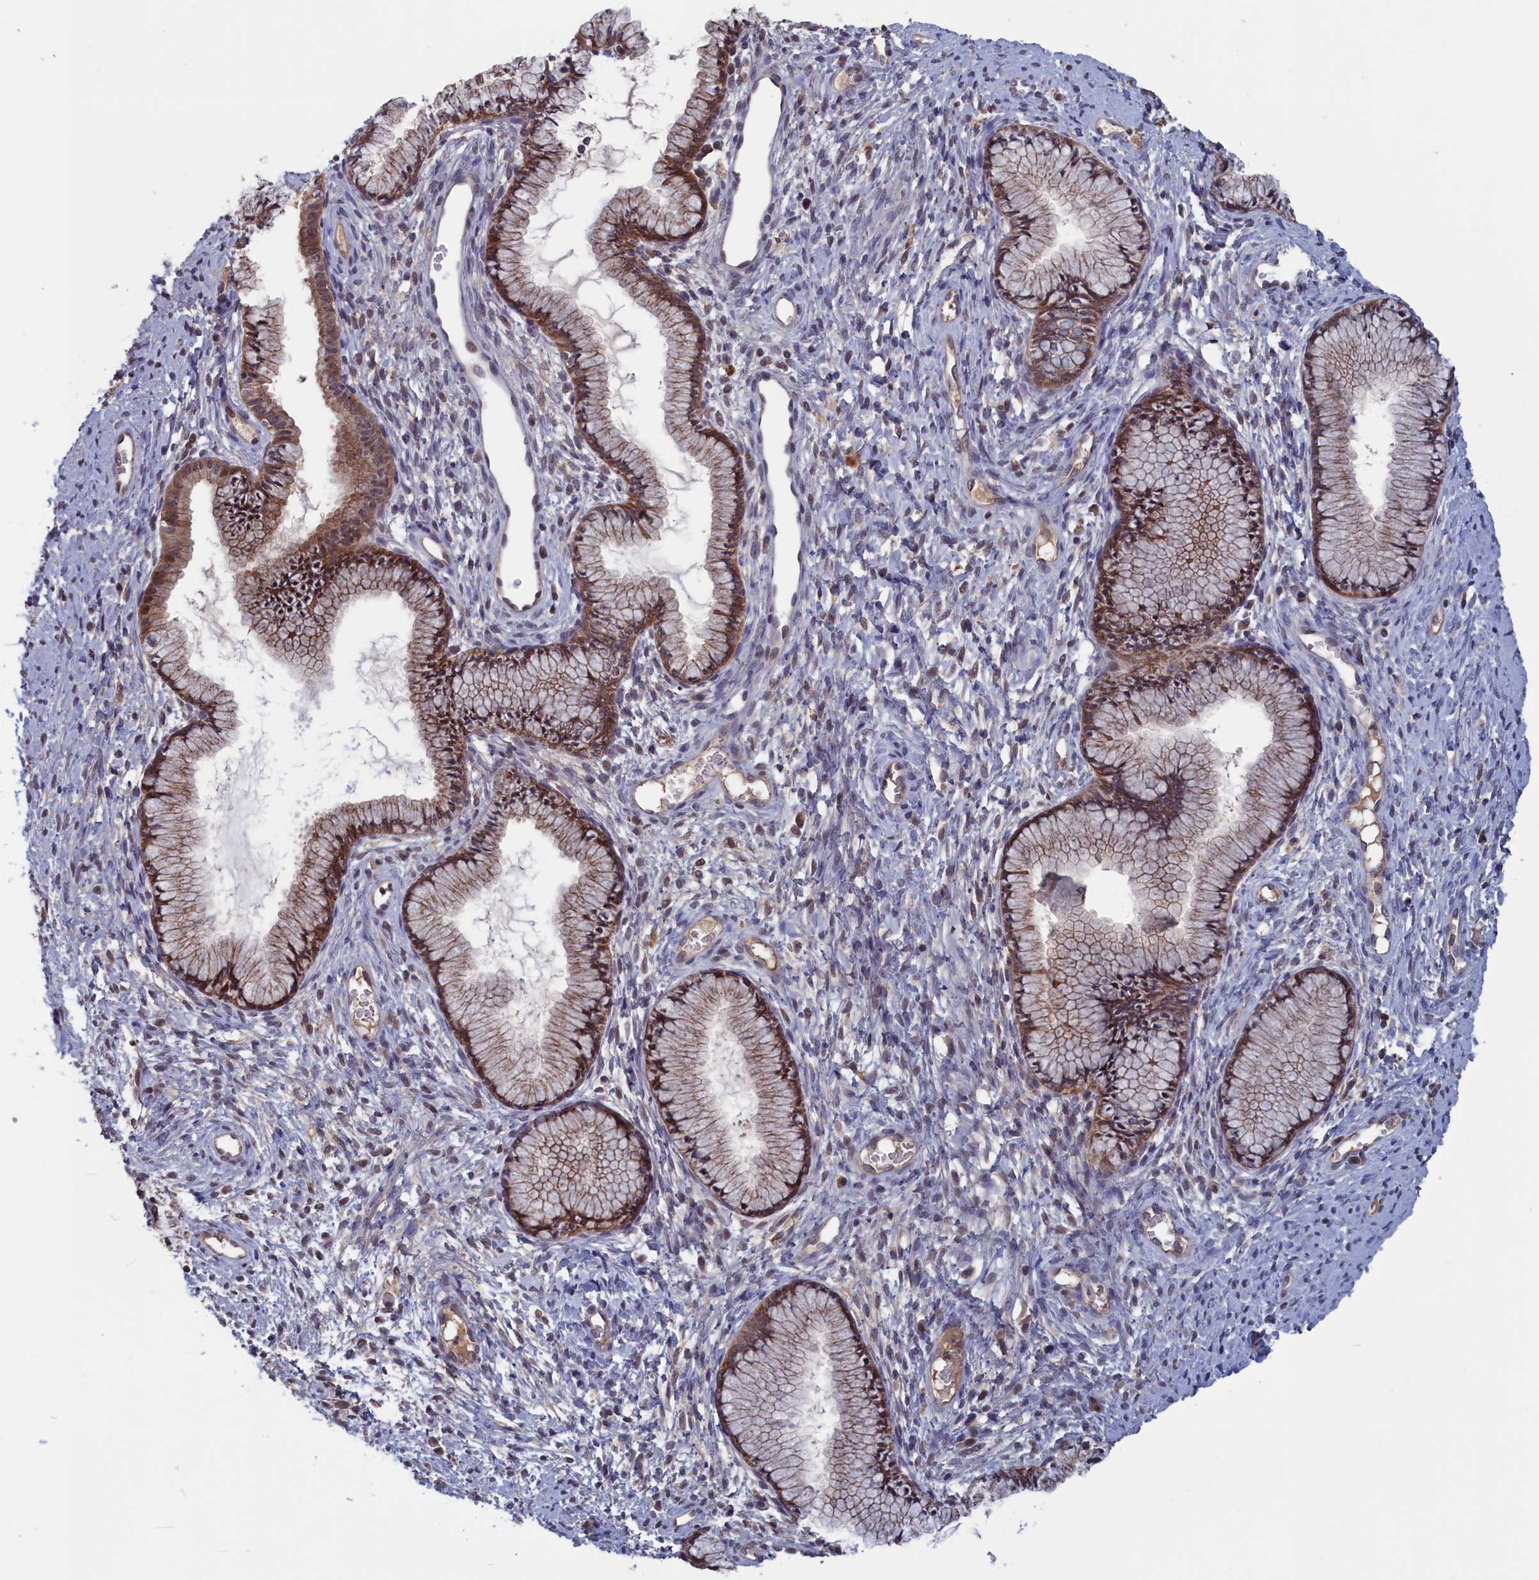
{"staining": {"intensity": "moderate", "quantity": ">75%", "location": "cytoplasmic/membranous"}, "tissue": "cervix", "cell_type": "Glandular cells", "image_type": "normal", "snomed": [{"axis": "morphology", "description": "Normal tissue, NOS"}, {"axis": "topography", "description": "Cervix"}], "caption": "This image reveals normal cervix stained with immunohistochemistry to label a protein in brown. The cytoplasmic/membranous of glandular cells show moderate positivity for the protein. Nuclei are counter-stained blue.", "gene": "PLP2", "patient": {"sex": "female", "age": 42}}